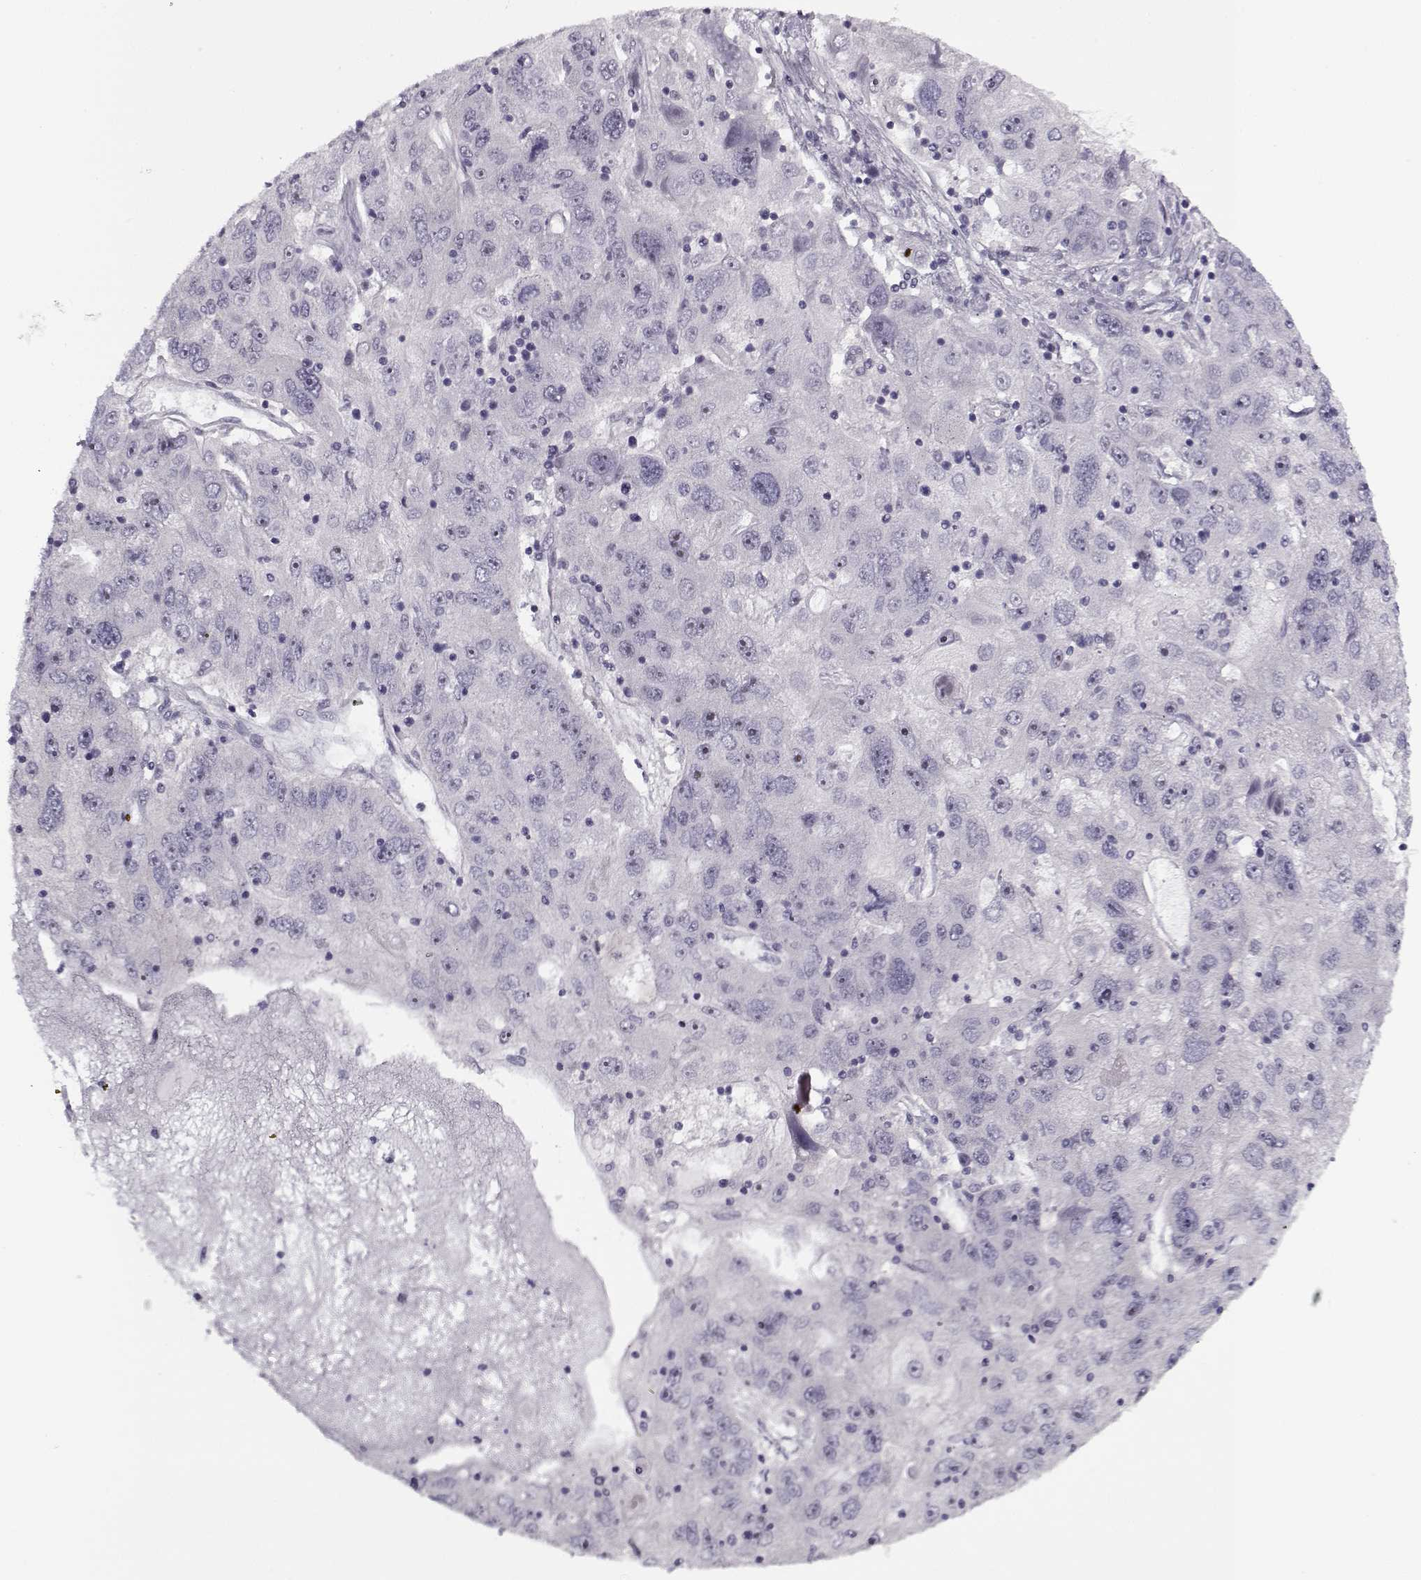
{"staining": {"intensity": "negative", "quantity": "none", "location": "none"}, "tissue": "stomach cancer", "cell_type": "Tumor cells", "image_type": "cancer", "snomed": [{"axis": "morphology", "description": "Adenocarcinoma, NOS"}, {"axis": "topography", "description": "Stomach"}], "caption": "This is a micrograph of immunohistochemistry (IHC) staining of stomach cancer (adenocarcinoma), which shows no expression in tumor cells.", "gene": "PNMT", "patient": {"sex": "male", "age": 56}}